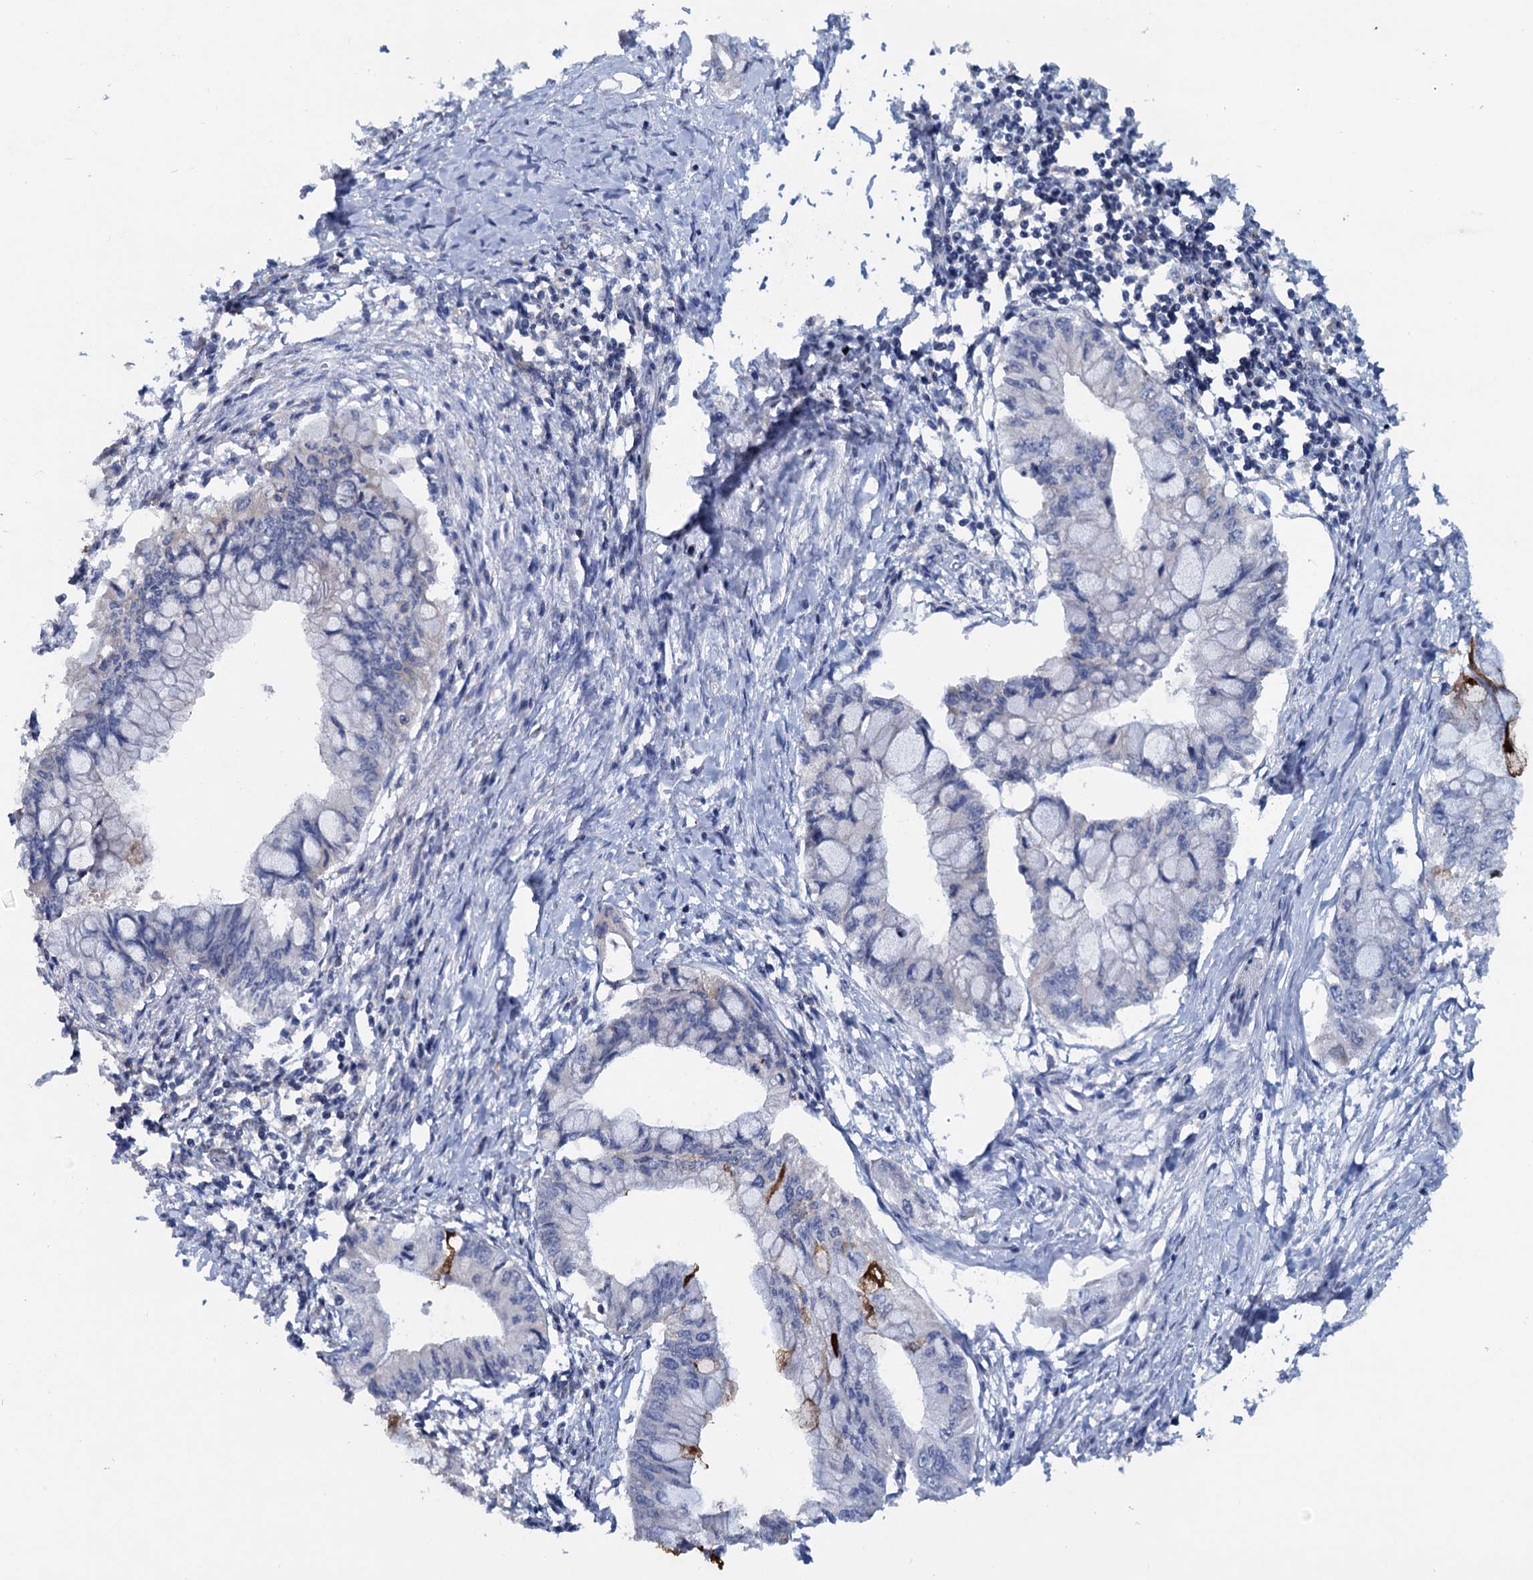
{"staining": {"intensity": "negative", "quantity": "none", "location": "none"}, "tissue": "pancreatic cancer", "cell_type": "Tumor cells", "image_type": "cancer", "snomed": [{"axis": "morphology", "description": "Adenocarcinoma, NOS"}, {"axis": "topography", "description": "Pancreas"}], "caption": "The image demonstrates no staining of tumor cells in adenocarcinoma (pancreatic).", "gene": "LRCH4", "patient": {"sex": "male", "age": 48}}